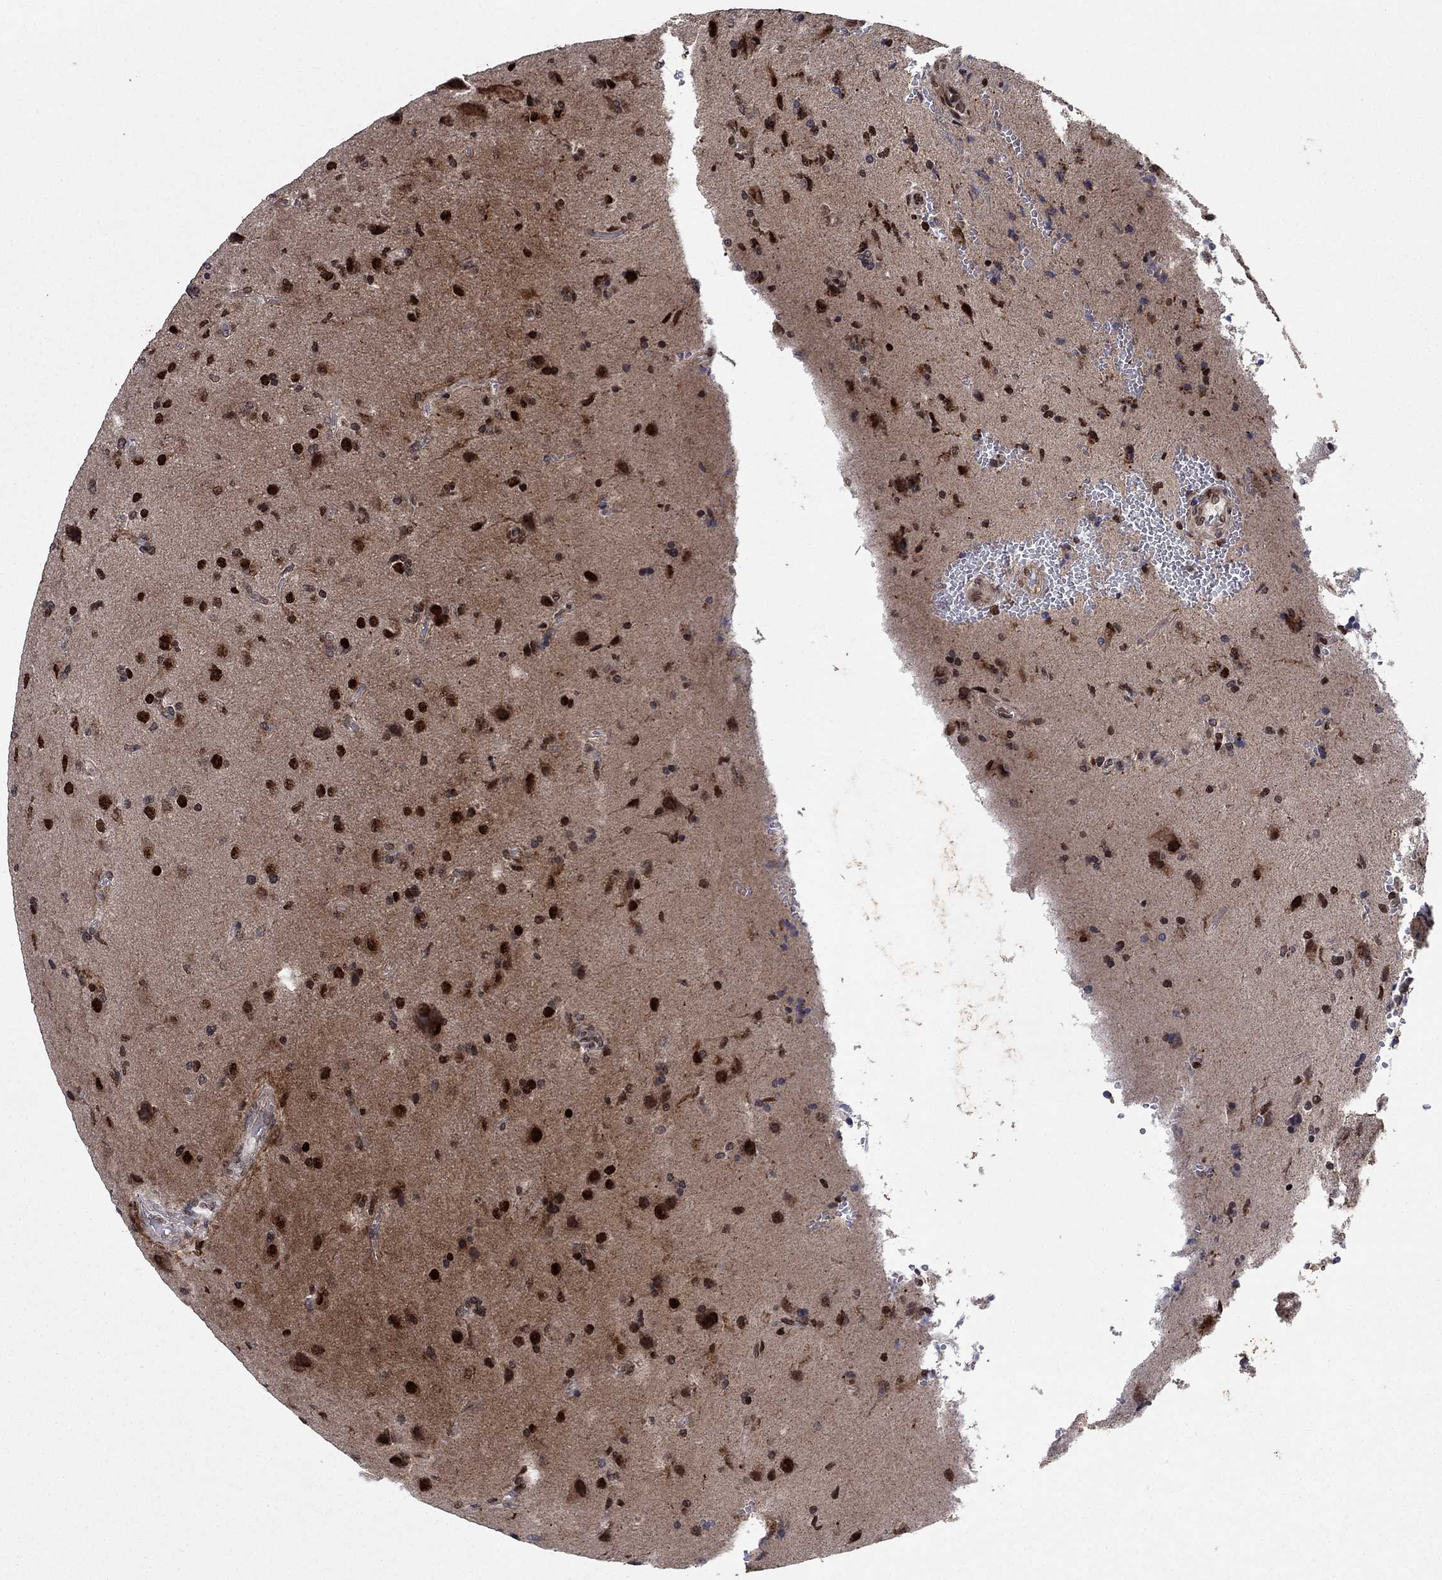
{"staining": {"intensity": "strong", "quantity": "25%-75%", "location": "nuclear"}, "tissue": "glioma", "cell_type": "Tumor cells", "image_type": "cancer", "snomed": [{"axis": "morphology", "description": "Glioma, malignant, High grade"}, {"axis": "topography", "description": "Brain"}], "caption": "Glioma stained for a protein exhibits strong nuclear positivity in tumor cells.", "gene": "PRICKLE4", "patient": {"sex": "male", "age": 56}}